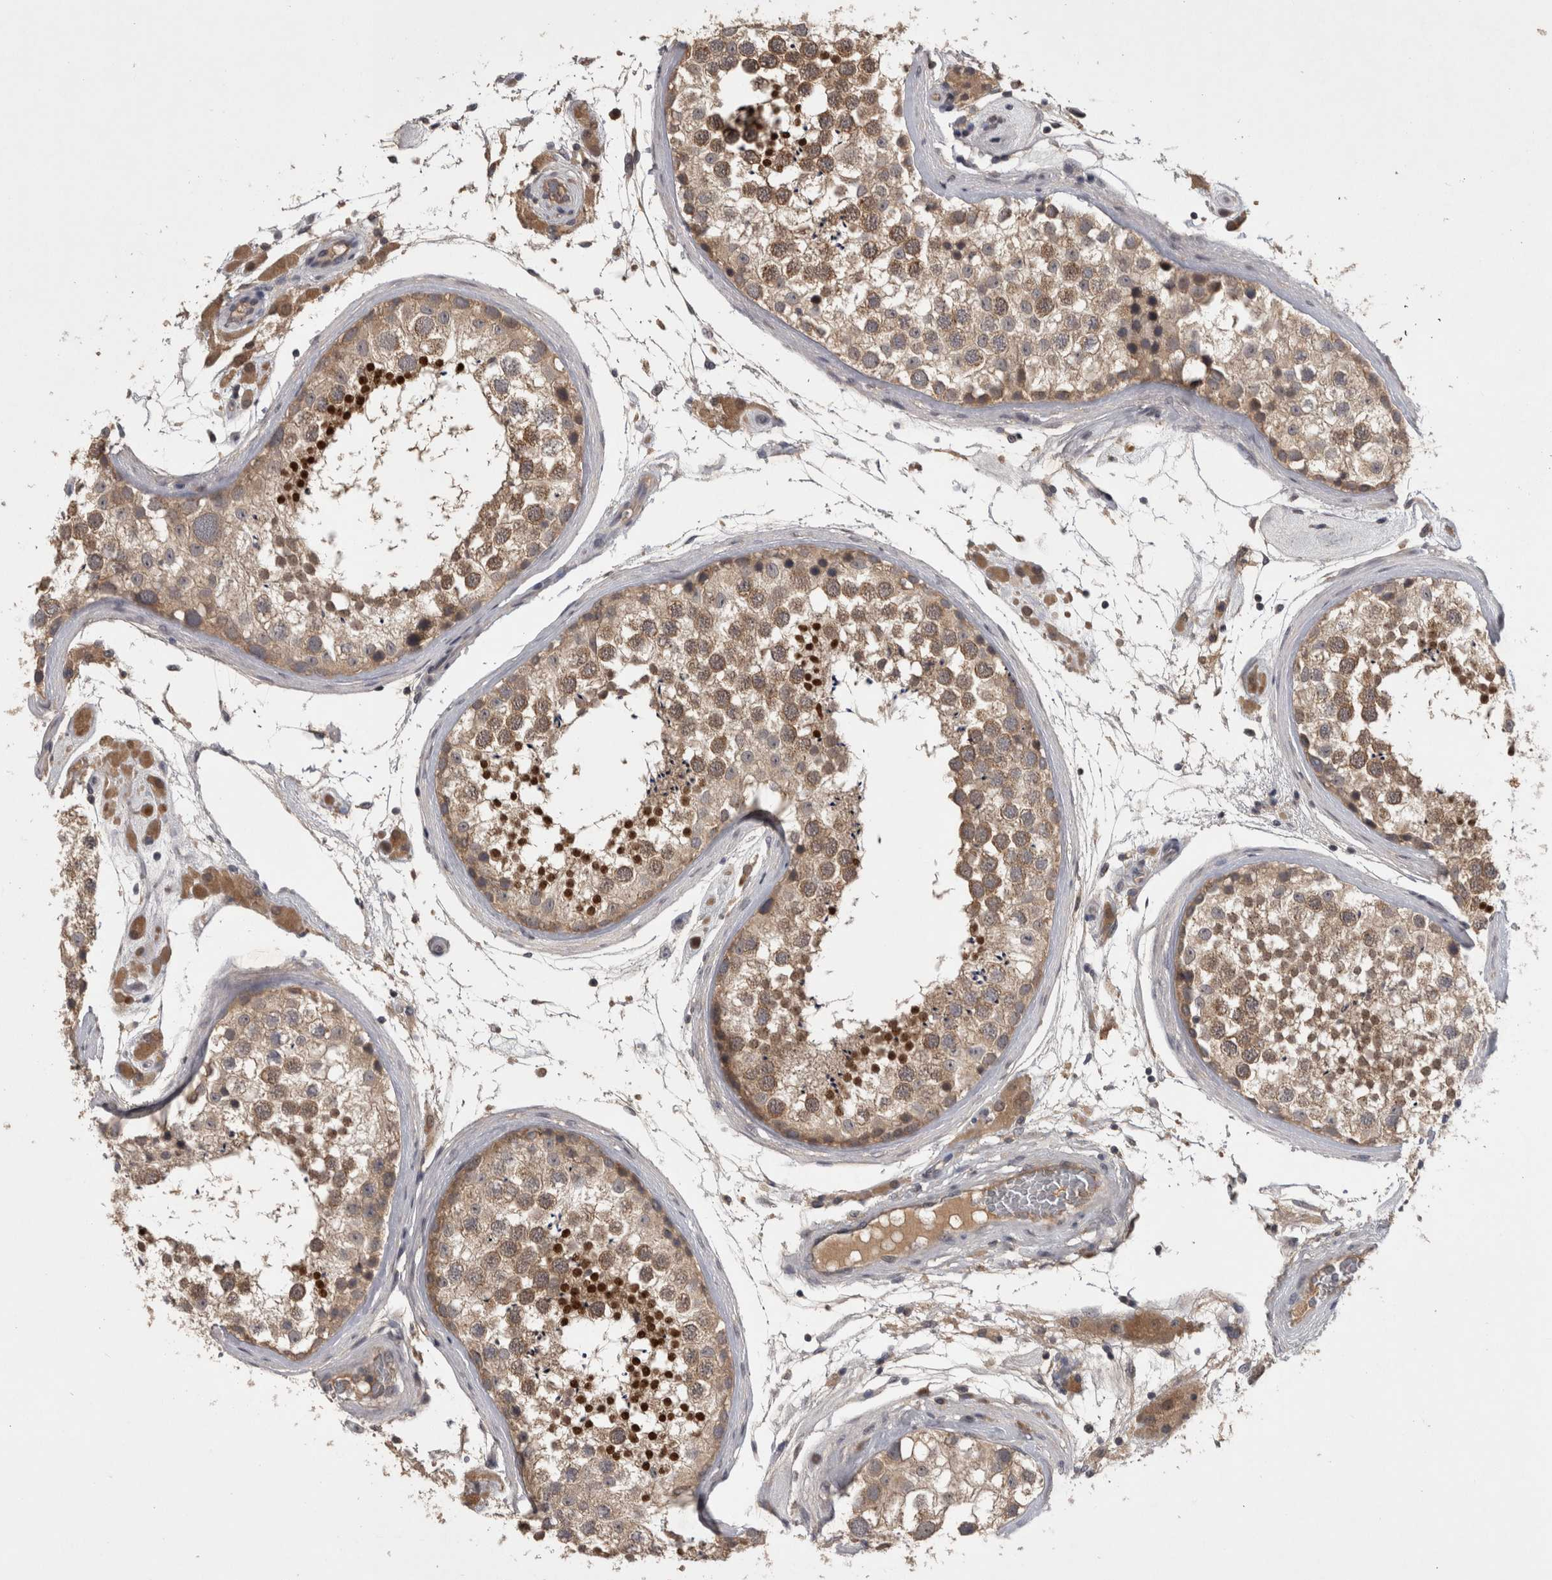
{"staining": {"intensity": "moderate", "quantity": ">75%", "location": "cytoplasmic/membranous,nuclear"}, "tissue": "testis", "cell_type": "Cells in seminiferous ducts", "image_type": "normal", "snomed": [{"axis": "morphology", "description": "Normal tissue, NOS"}, {"axis": "topography", "description": "Testis"}], "caption": "A medium amount of moderate cytoplasmic/membranous,nuclear expression is present in about >75% of cells in seminiferous ducts in unremarkable testis. The protein is shown in brown color, while the nuclei are stained blue.", "gene": "ZNF114", "patient": {"sex": "male", "age": 46}}